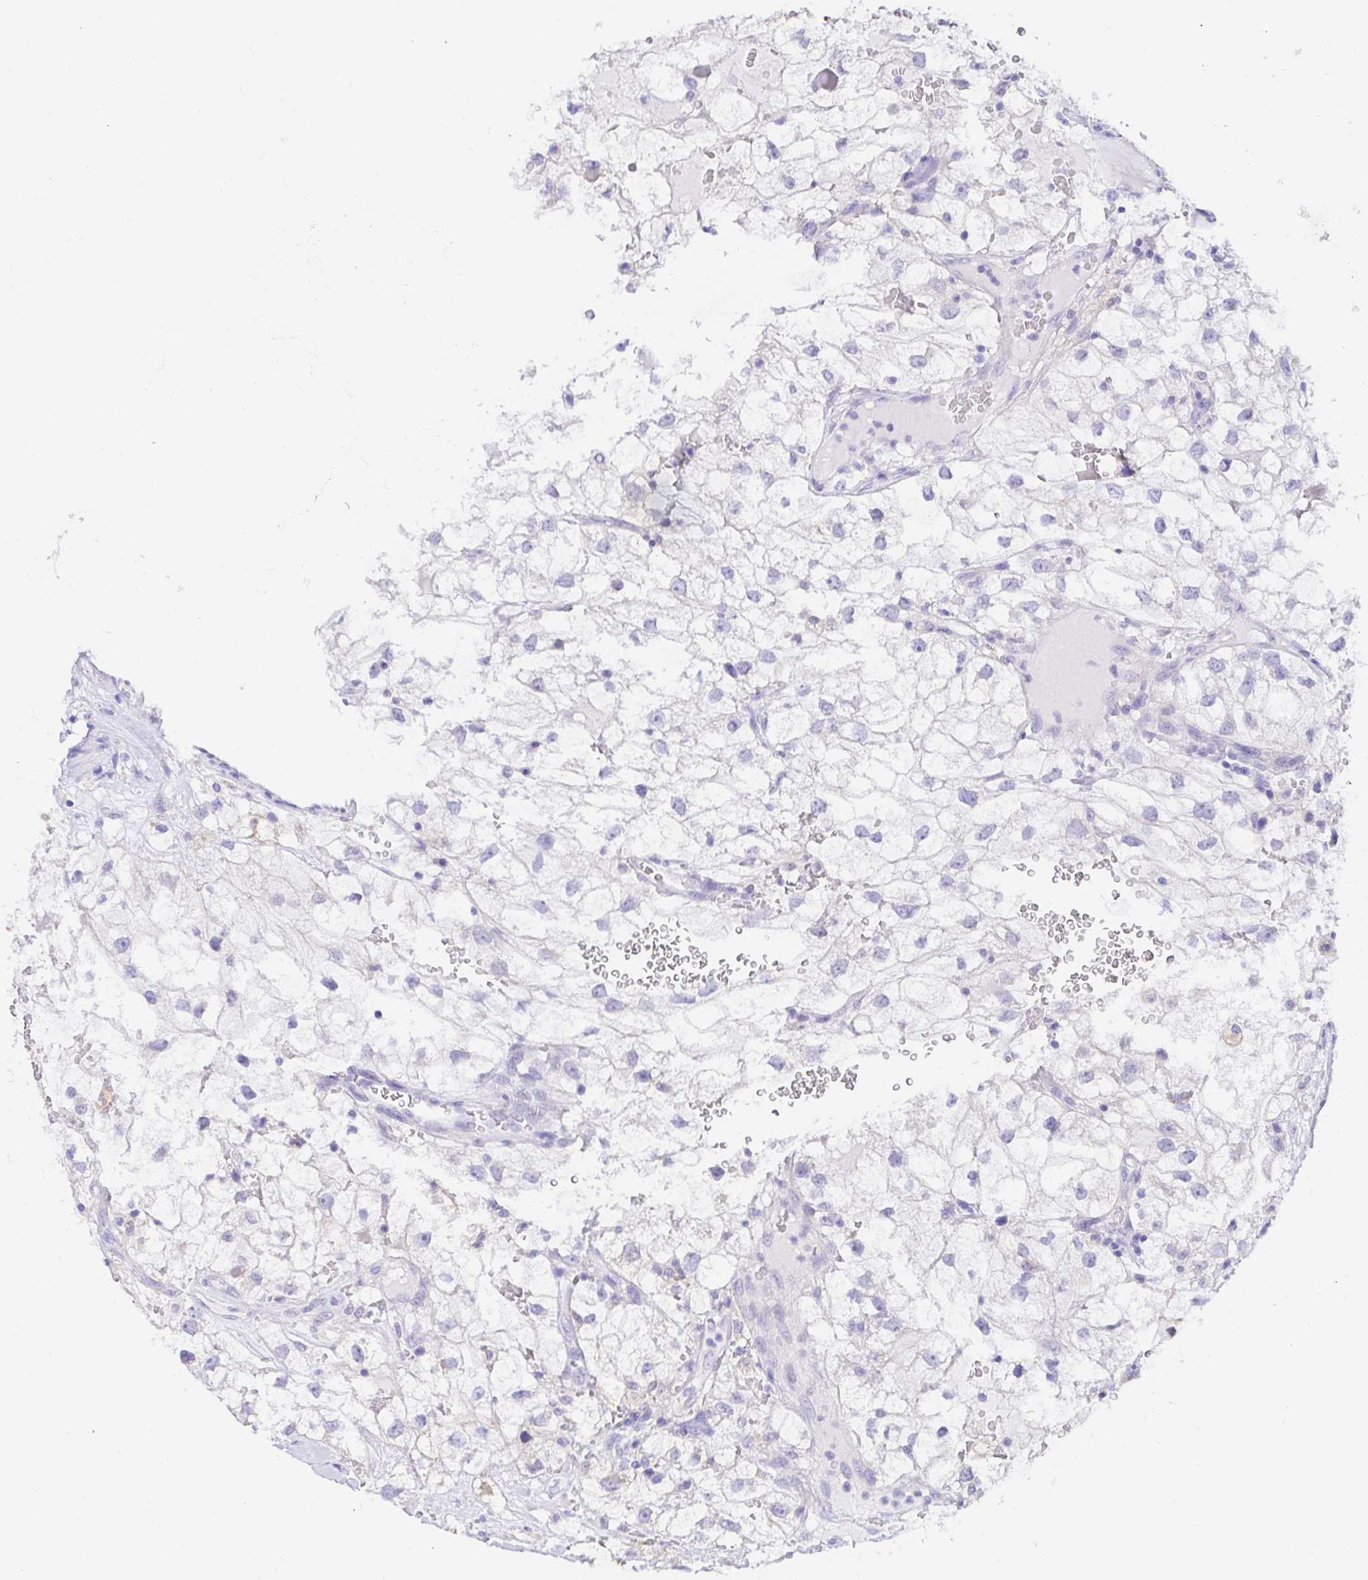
{"staining": {"intensity": "negative", "quantity": "none", "location": "none"}, "tissue": "renal cancer", "cell_type": "Tumor cells", "image_type": "cancer", "snomed": [{"axis": "morphology", "description": "Adenocarcinoma, NOS"}, {"axis": "topography", "description": "Kidney"}], "caption": "Protein analysis of adenocarcinoma (renal) demonstrates no significant positivity in tumor cells. The staining was performed using DAB to visualize the protein expression in brown, while the nuclei were stained in blue with hematoxylin (Magnification: 20x).", "gene": "BACE2", "patient": {"sex": "male", "age": 59}}